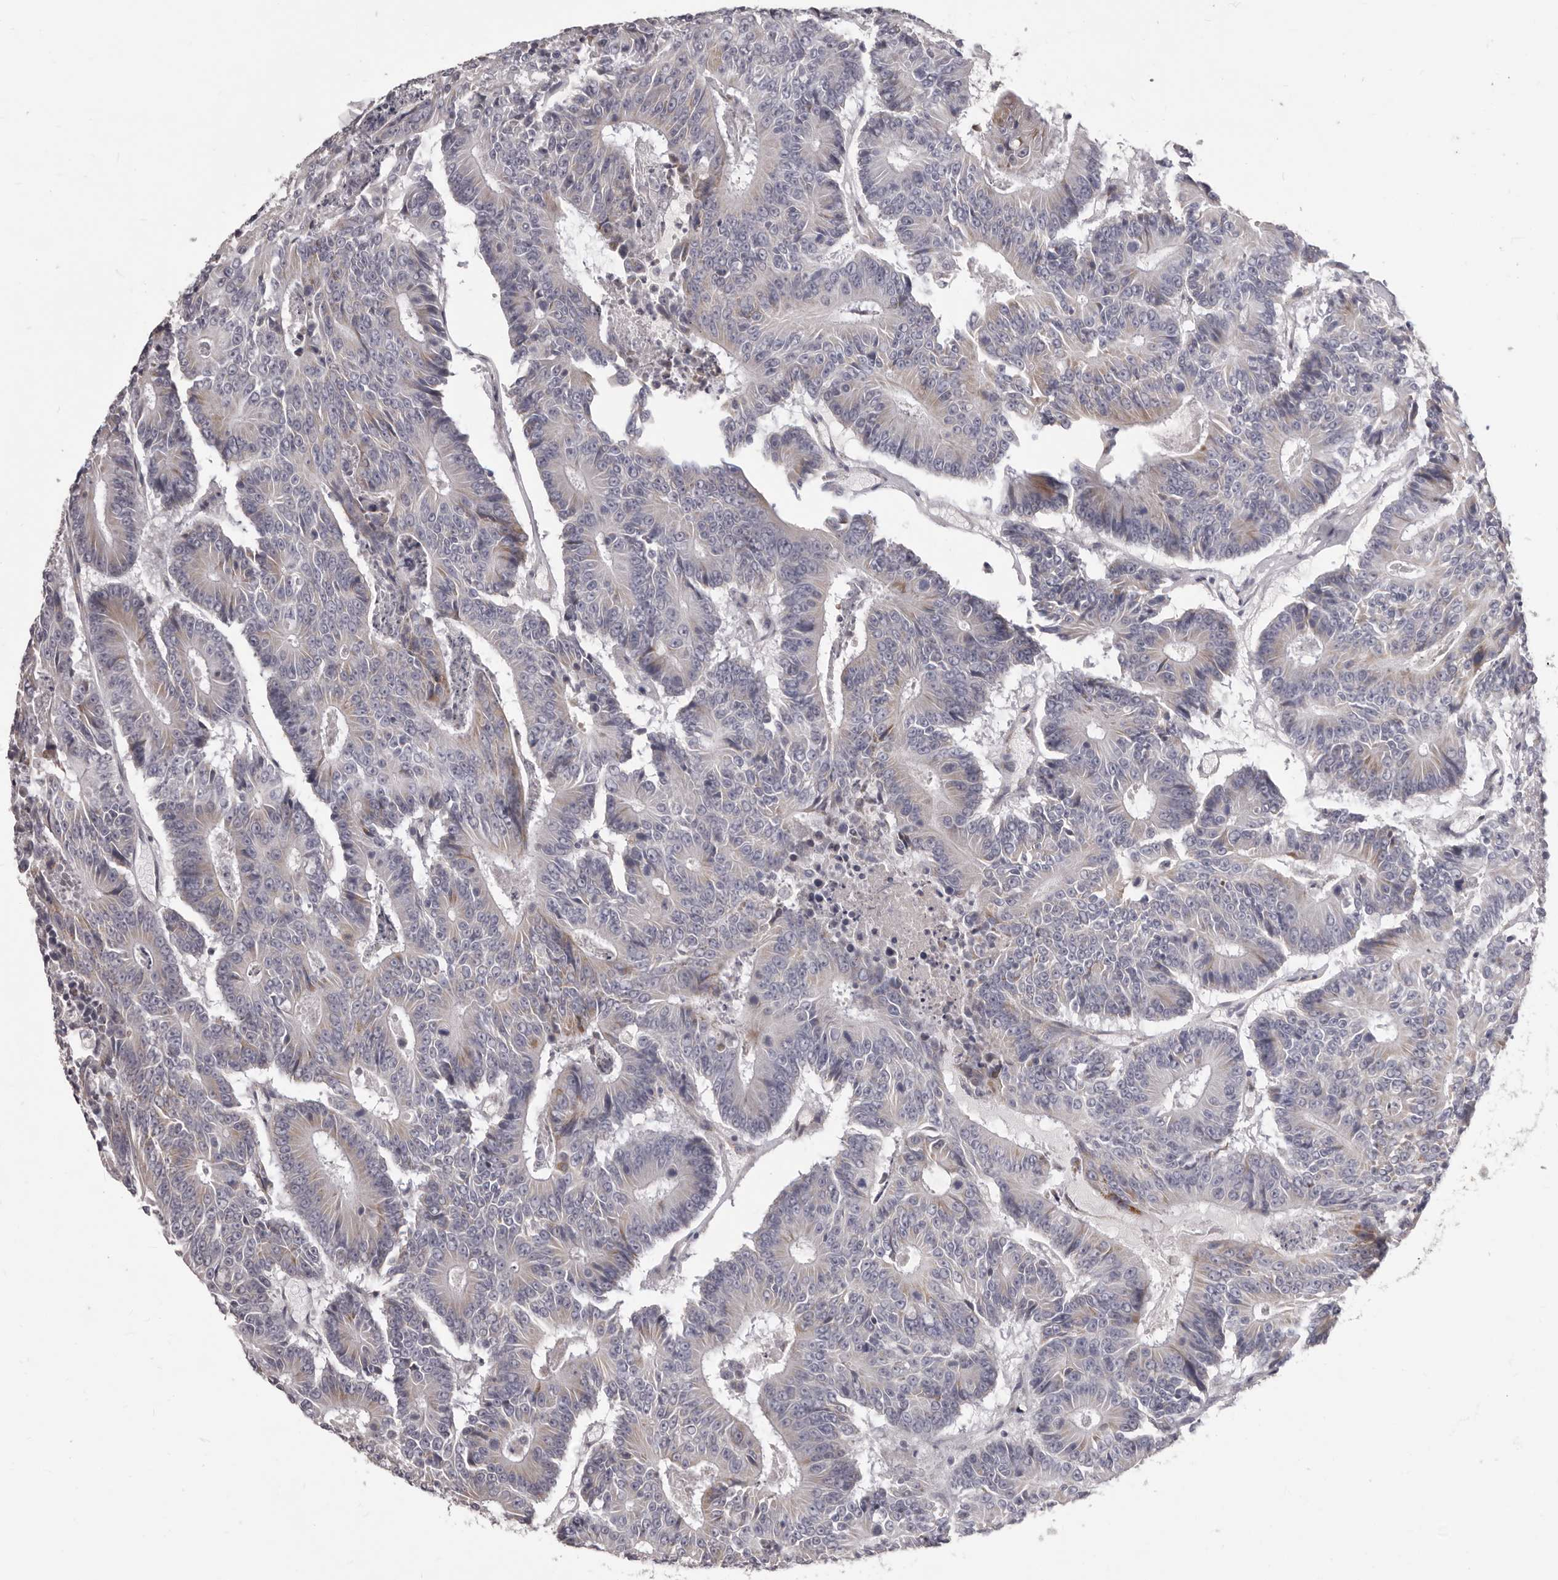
{"staining": {"intensity": "negative", "quantity": "none", "location": "none"}, "tissue": "colorectal cancer", "cell_type": "Tumor cells", "image_type": "cancer", "snomed": [{"axis": "morphology", "description": "Adenocarcinoma, NOS"}, {"axis": "topography", "description": "Colon"}], "caption": "Tumor cells are negative for brown protein staining in colorectal cancer (adenocarcinoma).", "gene": "PRMT2", "patient": {"sex": "male", "age": 83}}